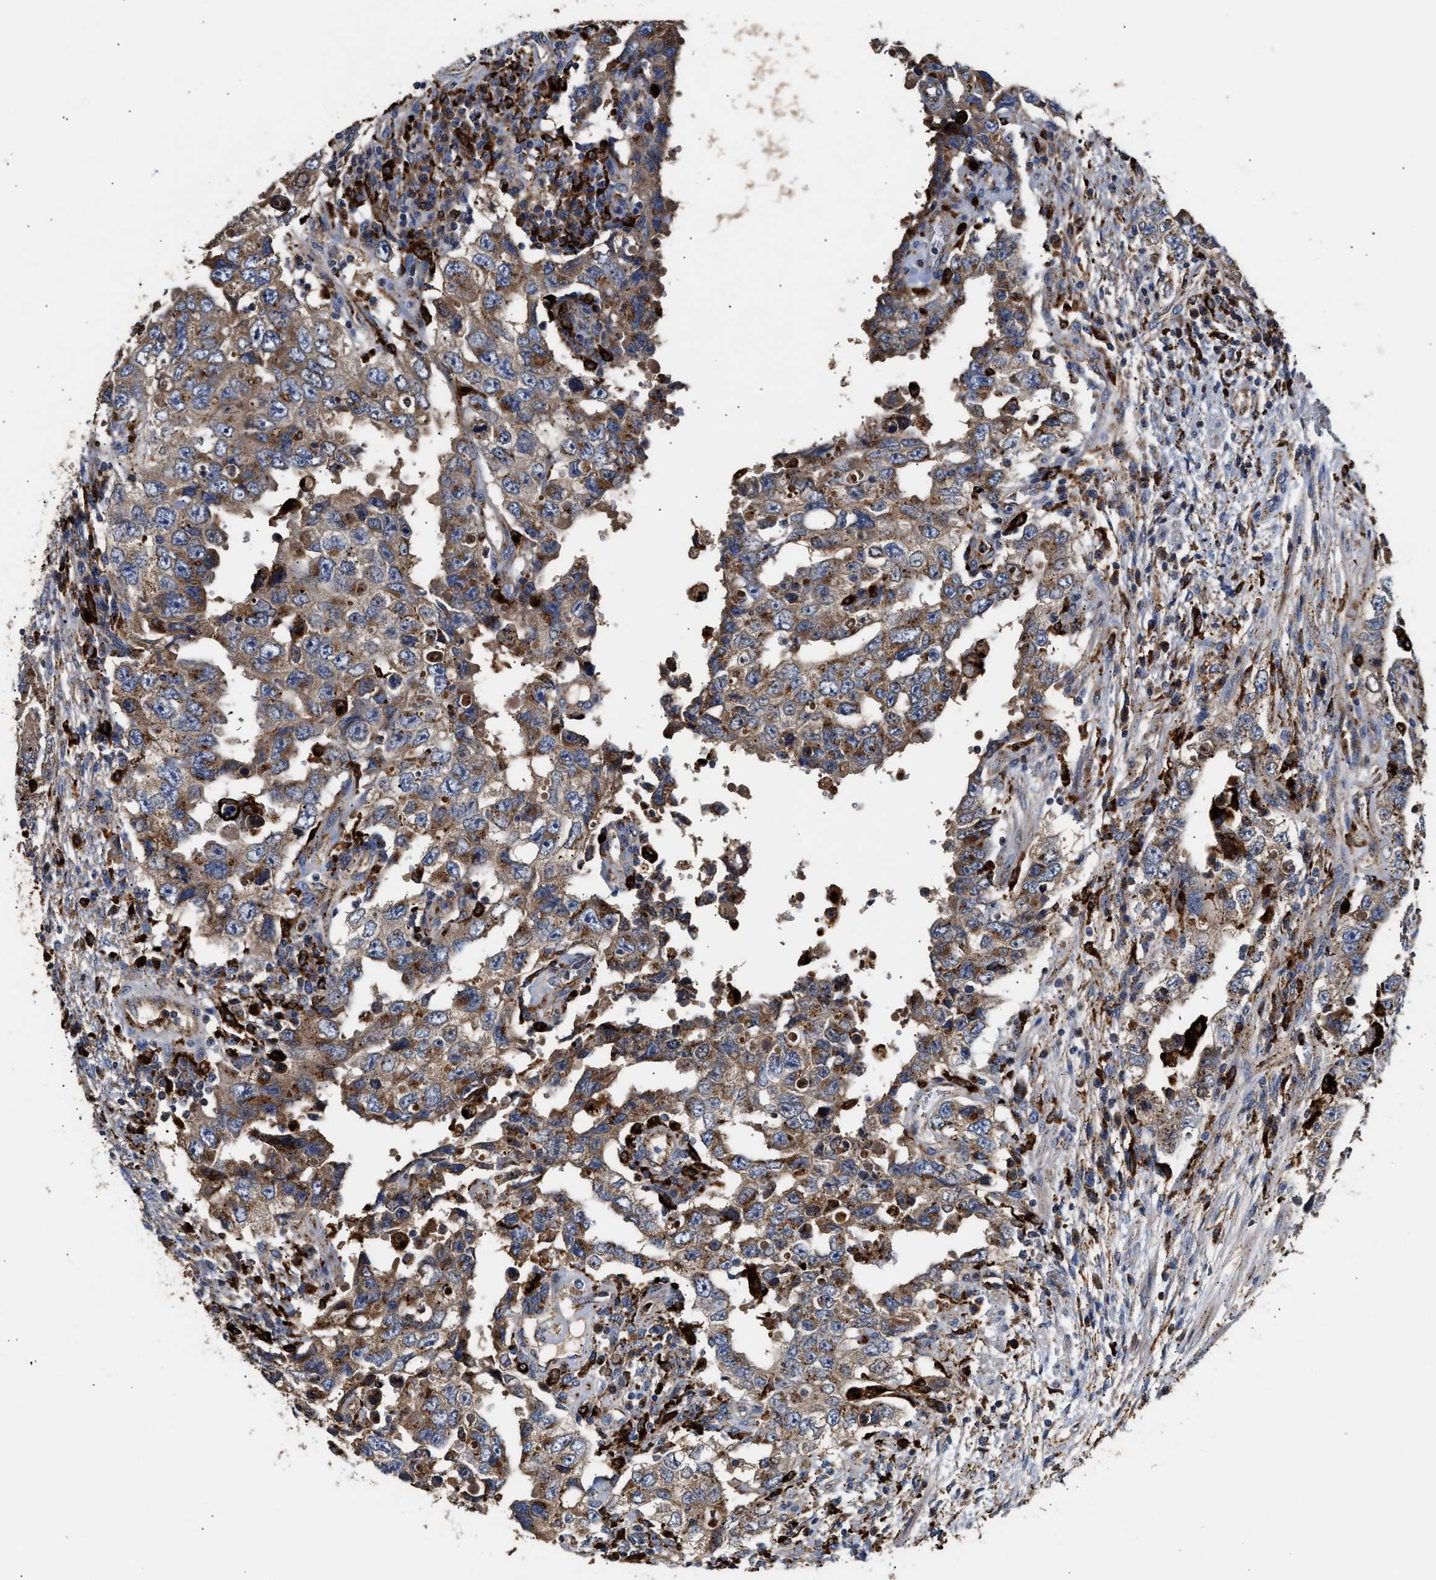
{"staining": {"intensity": "moderate", "quantity": ">75%", "location": "cytoplasmic/membranous"}, "tissue": "testis cancer", "cell_type": "Tumor cells", "image_type": "cancer", "snomed": [{"axis": "morphology", "description": "Carcinoma, Embryonal, NOS"}, {"axis": "topography", "description": "Testis"}], "caption": "Protein staining reveals moderate cytoplasmic/membranous positivity in about >75% of tumor cells in testis embryonal carcinoma.", "gene": "CCDC146", "patient": {"sex": "male", "age": 26}}